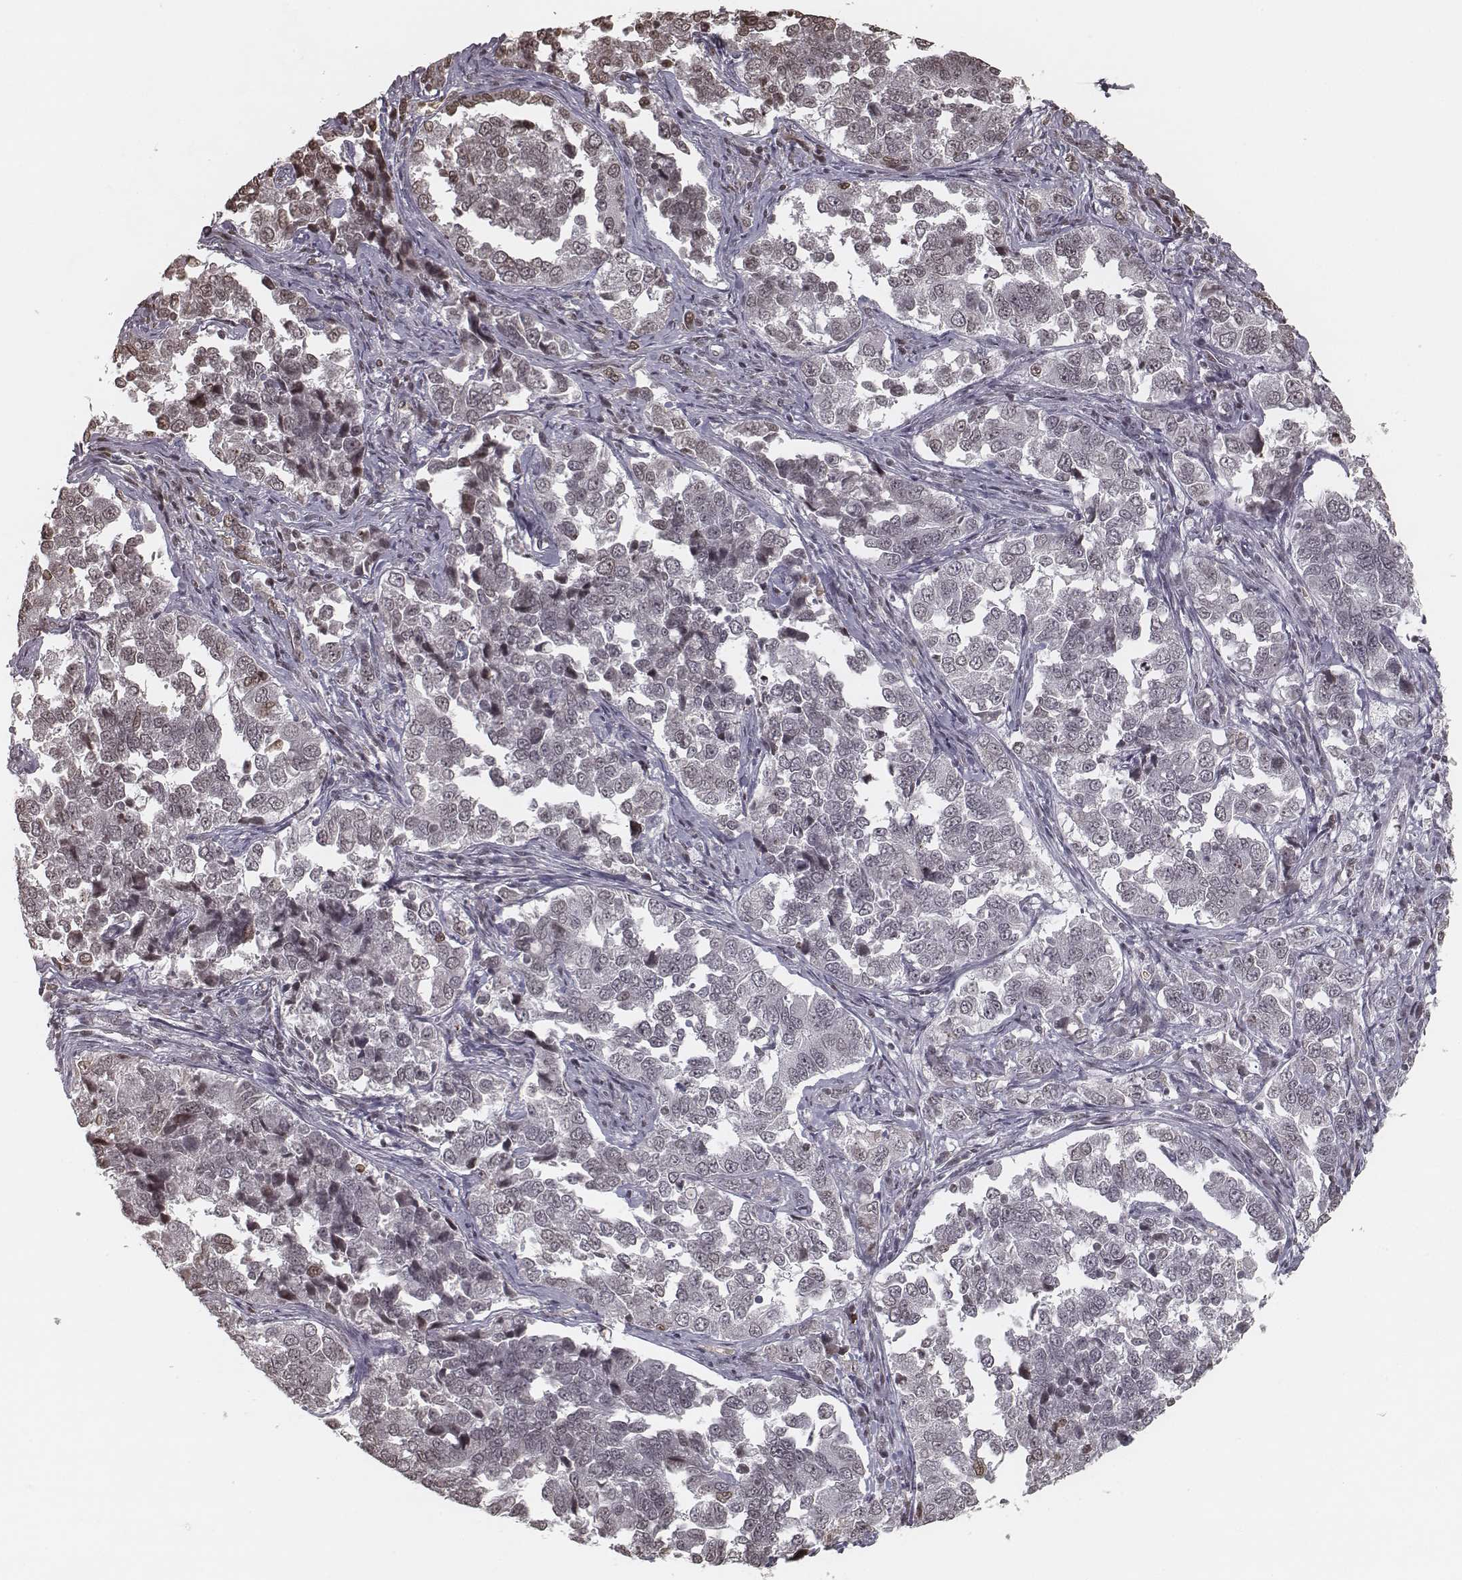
{"staining": {"intensity": "moderate", "quantity": "<25%", "location": "nuclear"}, "tissue": "endometrial cancer", "cell_type": "Tumor cells", "image_type": "cancer", "snomed": [{"axis": "morphology", "description": "Adenocarcinoma, NOS"}, {"axis": "topography", "description": "Endometrium"}], "caption": "There is low levels of moderate nuclear positivity in tumor cells of endometrial adenocarcinoma, as demonstrated by immunohistochemical staining (brown color).", "gene": "HMGA2", "patient": {"sex": "female", "age": 43}}